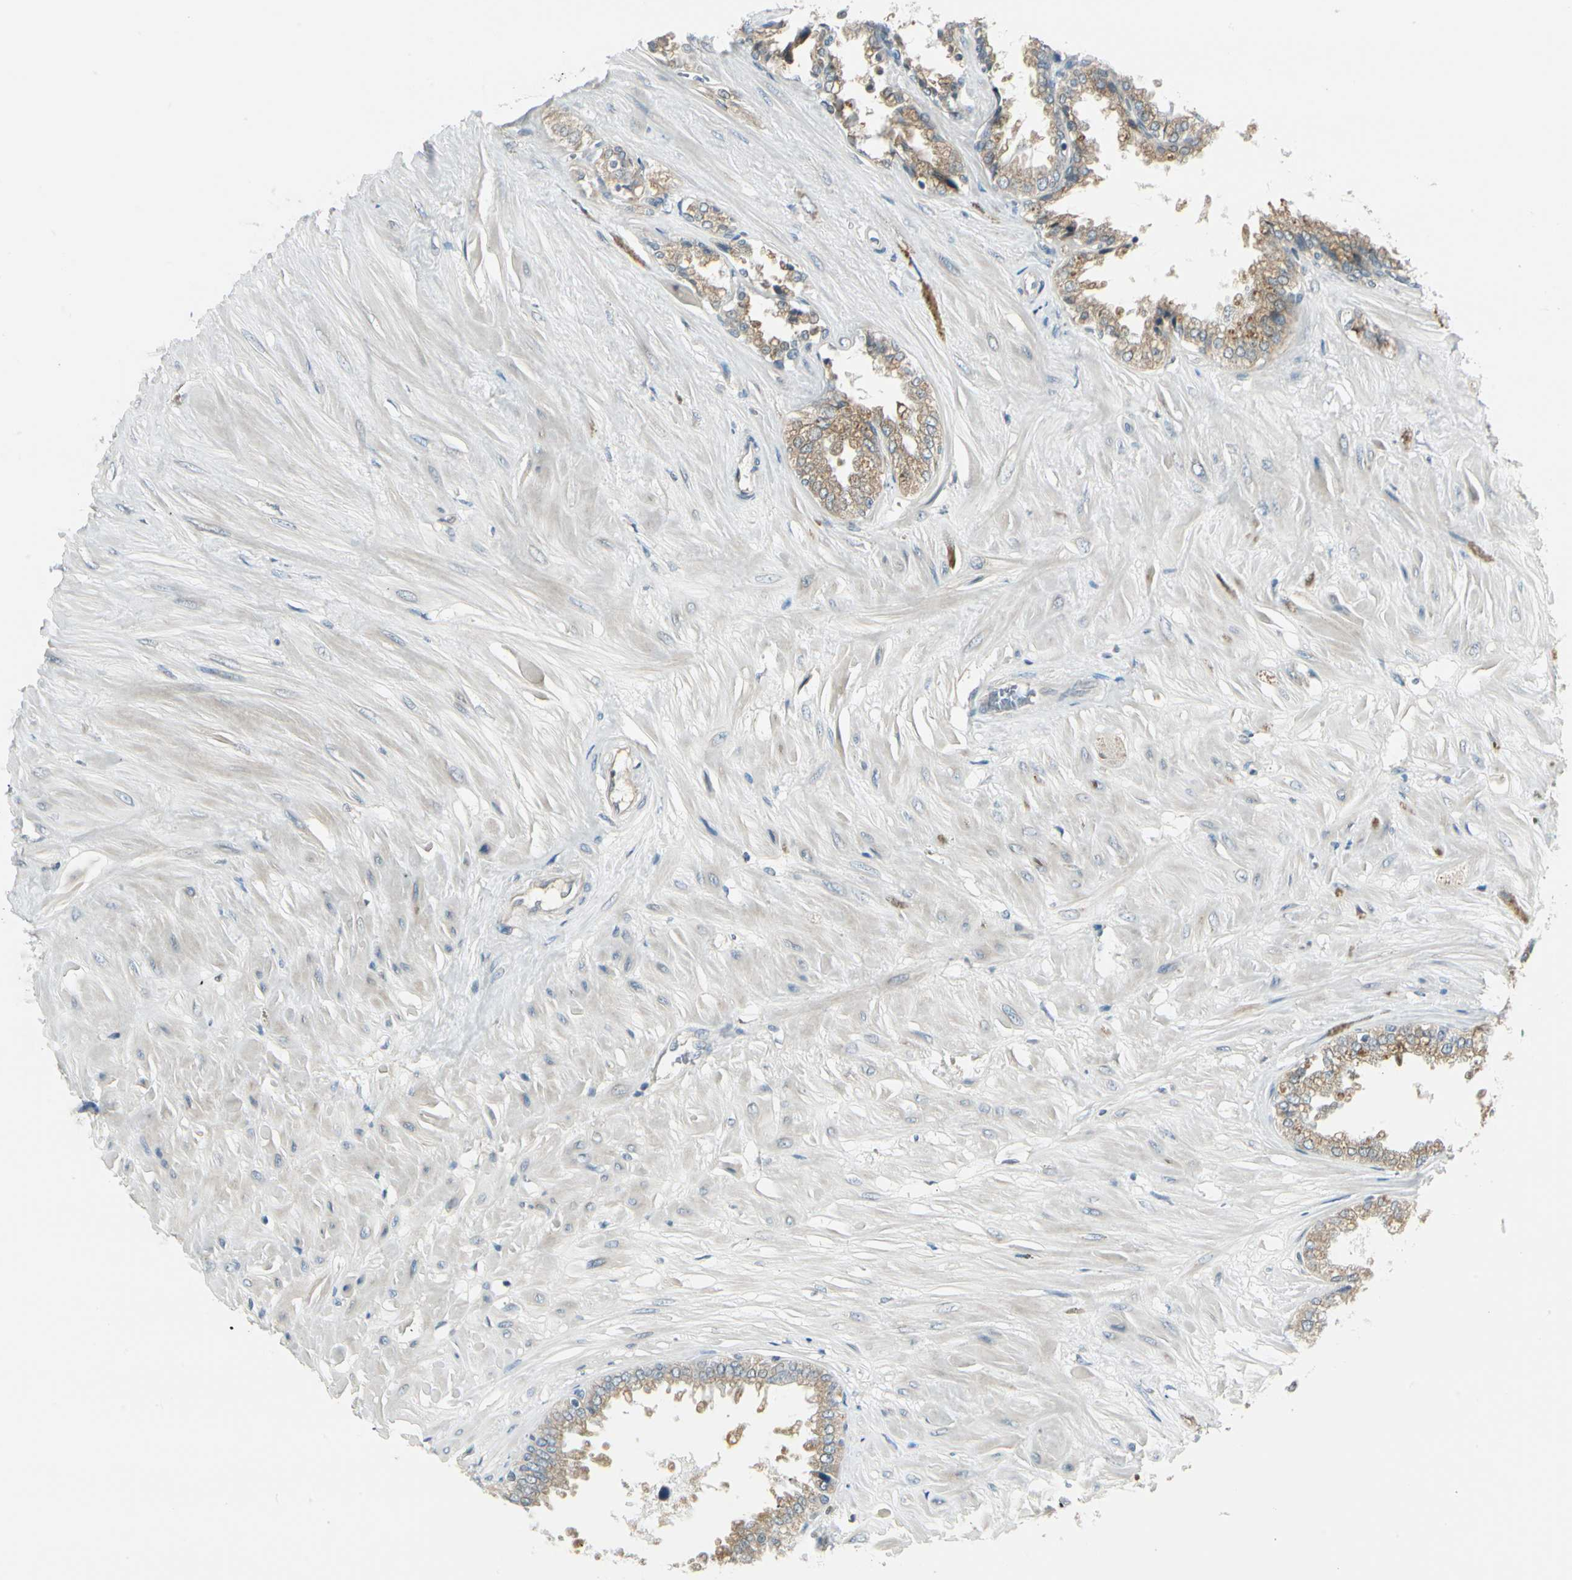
{"staining": {"intensity": "weak", "quantity": ">75%", "location": "cytoplasmic/membranous"}, "tissue": "seminal vesicle", "cell_type": "Glandular cells", "image_type": "normal", "snomed": [{"axis": "morphology", "description": "Normal tissue, NOS"}, {"axis": "topography", "description": "Seminal veicle"}], "caption": "Approximately >75% of glandular cells in unremarkable seminal vesicle demonstrate weak cytoplasmic/membranous protein staining as visualized by brown immunohistochemical staining.", "gene": "BNIP1", "patient": {"sex": "male", "age": 46}}